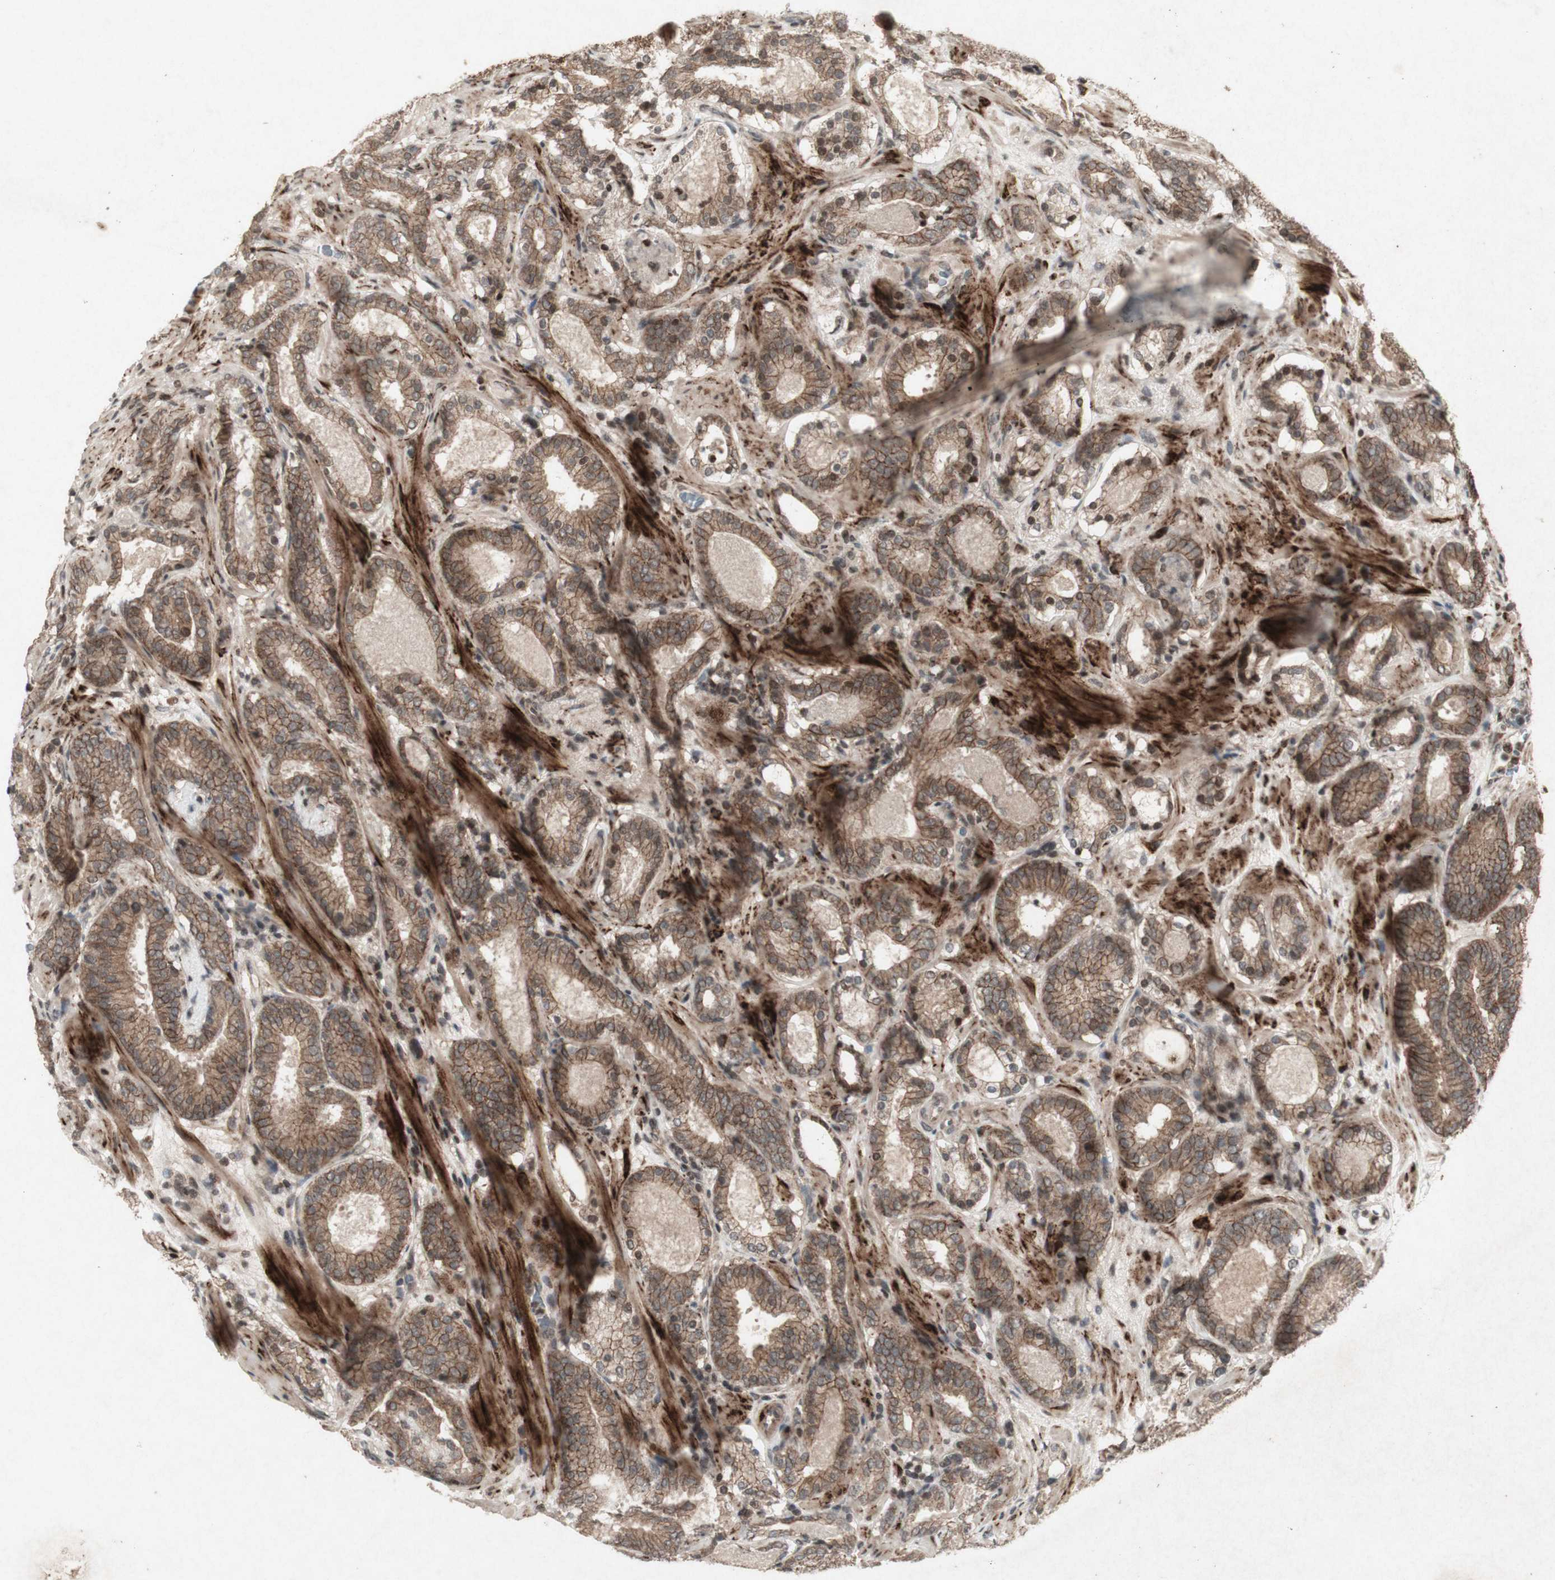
{"staining": {"intensity": "weak", "quantity": ">75%", "location": "cytoplasmic/membranous"}, "tissue": "prostate cancer", "cell_type": "Tumor cells", "image_type": "cancer", "snomed": [{"axis": "morphology", "description": "Adenocarcinoma, Low grade"}, {"axis": "topography", "description": "Prostate"}], "caption": "Protein analysis of prostate cancer tissue displays weak cytoplasmic/membranous positivity in about >75% of tumor cells.", "gene": "PLXNA1", "patient": {"sex": "male", "age": 69}}